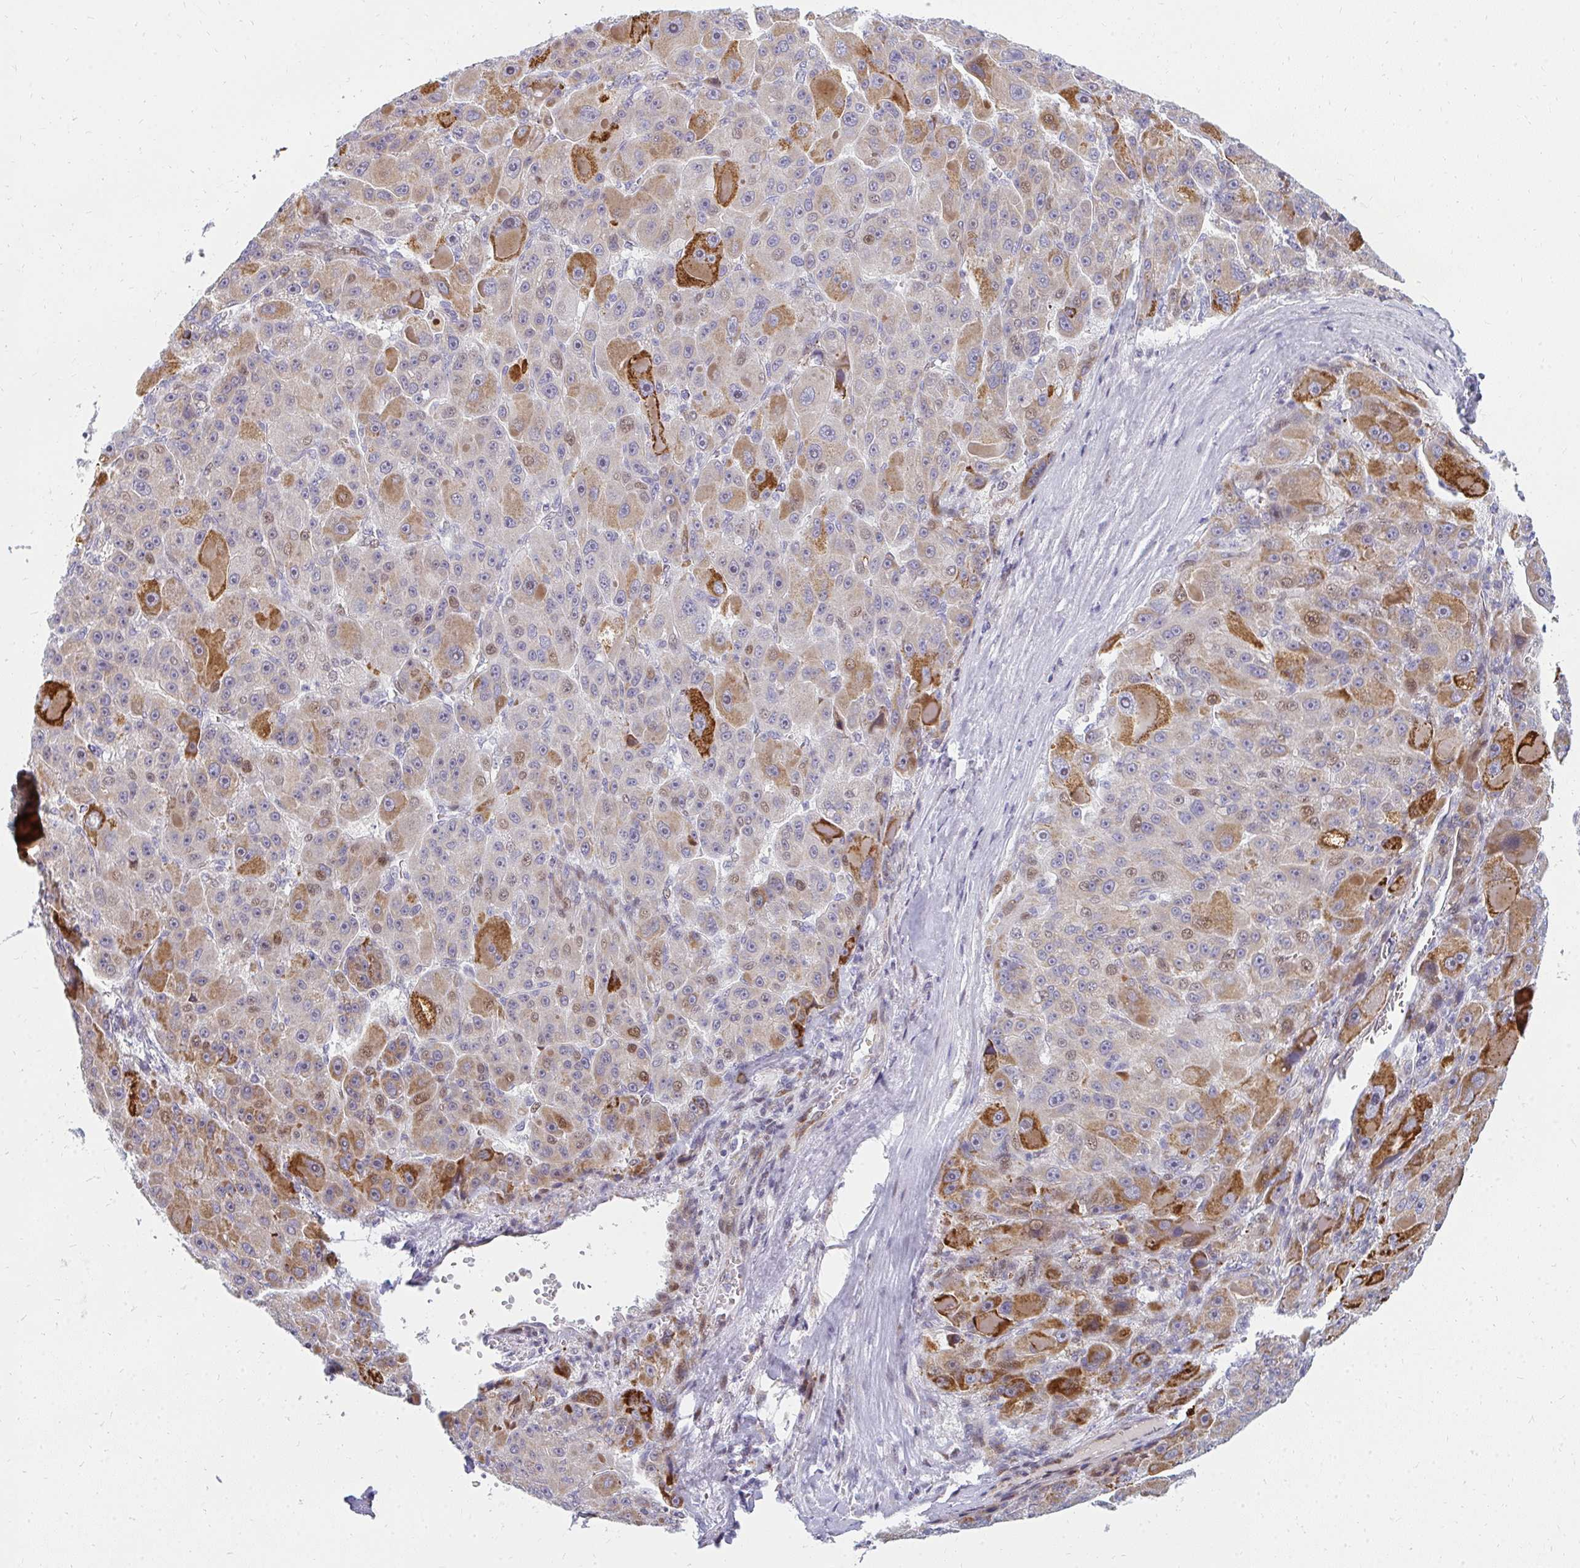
{"staining": {"intensity": "strong", "quantity": "25%-75%", "location": "cytoplasmic/membranous"}, "tissue": "liver cancer", "cell_type": "Tumor cells", "image_type": "cancer", "snomed": [{"axis": "morphology", "description": "Carcinoma, Hepatocellular, NOS"}, {"axis": "topography", "description": "Liver"}], "caption": "A high-resolution photomicrograph shows immunohistochemistry (IHC) staining of liver cancer (hepatocellular carcinoma), which demonstrates strong cytoplasmic/membranous positivity in about 25%-75% of tumor cells. (Stains: DAB (3,3'-diaminobenzidine) in brown, nuclei in blue, Microscopy: brightfield microscopy at high magnification).", "gene": "PLA2G5", "patient": {"sex": "male", "age": 76}}